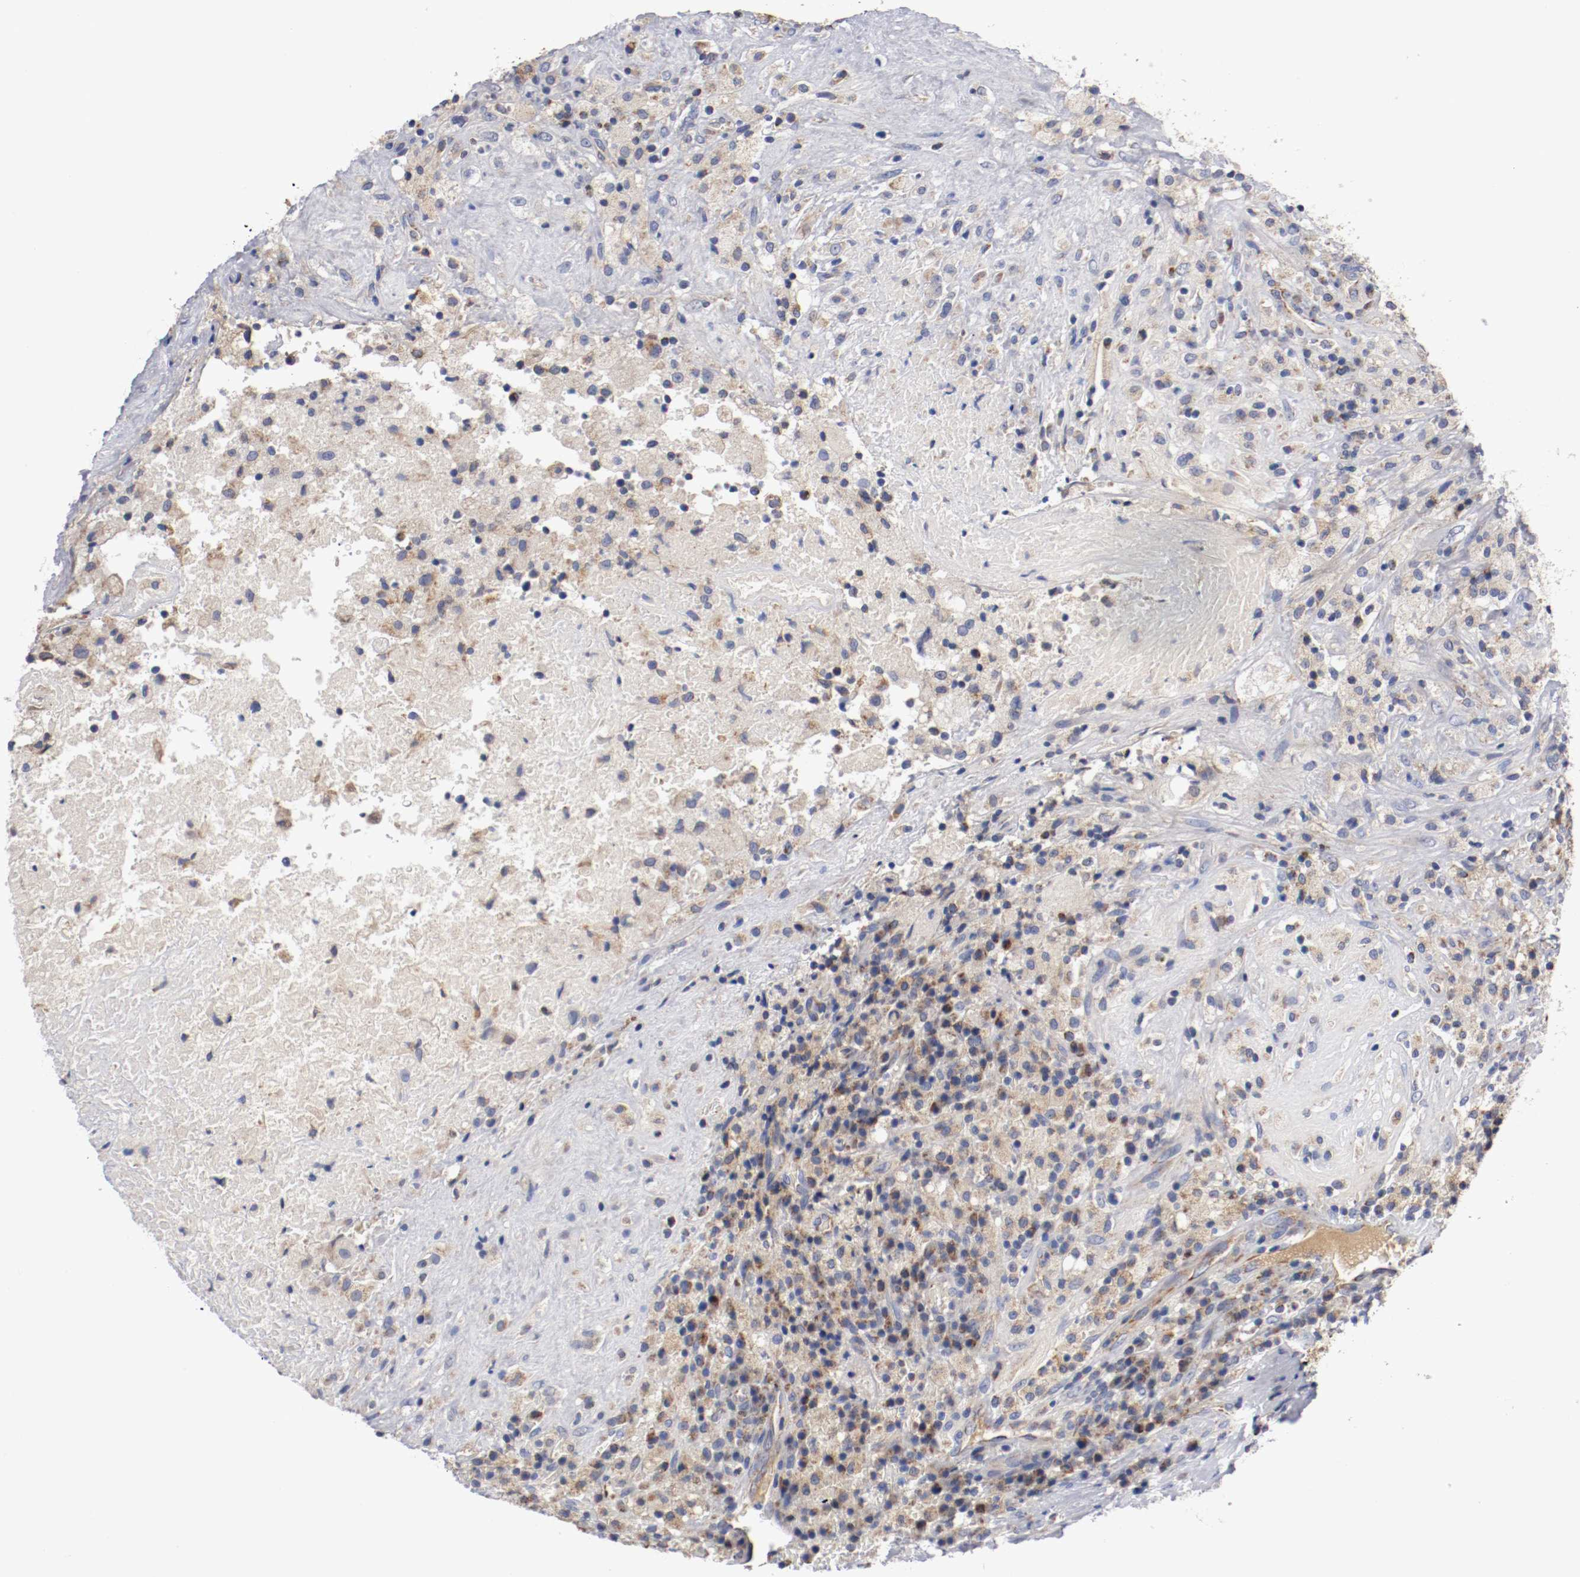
{"staining": {"intensity": "weak", "quantity": "<25%", "location": "cytoplasmic/membranous"}, "tissue": "testis cancer", "cell_type": "Tumor cells", "image_type": "cancer", "snomed": [{"axis": "morphology", "description": "Necrosis, NOS"}, {"axis": "morphology", "description": "Carcinoma, Embryonal, NOS"}, {"axis": "topography", "description": "Testis"}], "caption": "Tumor cells are negative for protein expression in human testis embryonal carcinoma. (Stains: DAB IHC with hematoxylin counter stain, Microscopy: brightfield microscopy at high magnification).", "gene": "PCSK6", "patient": {"sex": "male", "age": 19}}